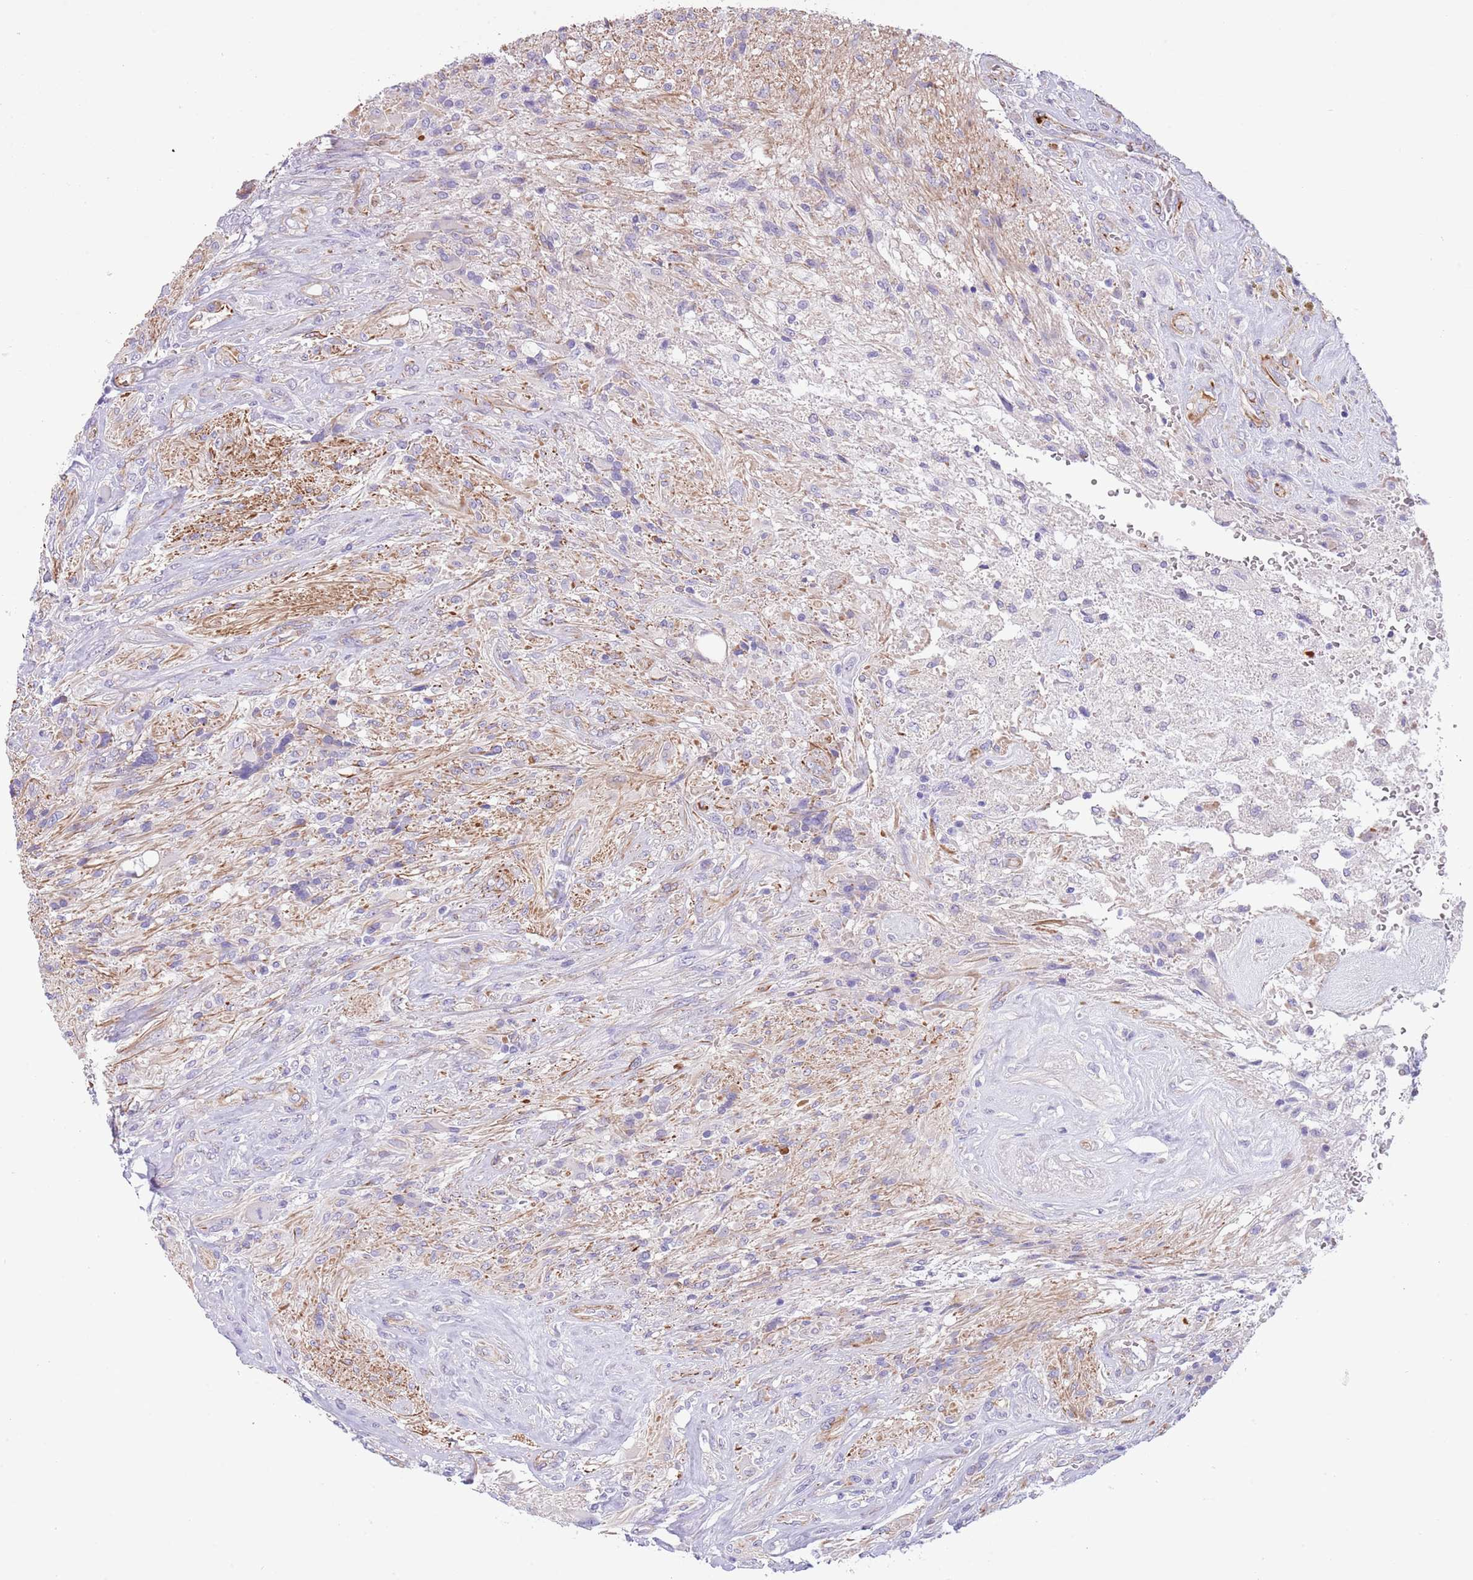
{"staining": {"intensity": "negative", "quantity": "none", "location": "none"}, "tissue": "glioma", "cell_type": "Tumor cells", "image_type": "cancer", "snomed": [{"axis": "morphology", "description": "Glioma, malignant, High grade"}, {"axis": "topography", "description": "Brain"}], "caption": "Tumor cells are negative for brown protein staining in malignant high-grade glioma.", "gene": "TSGA13", "patient": {"sex": "male", "age": 56}}